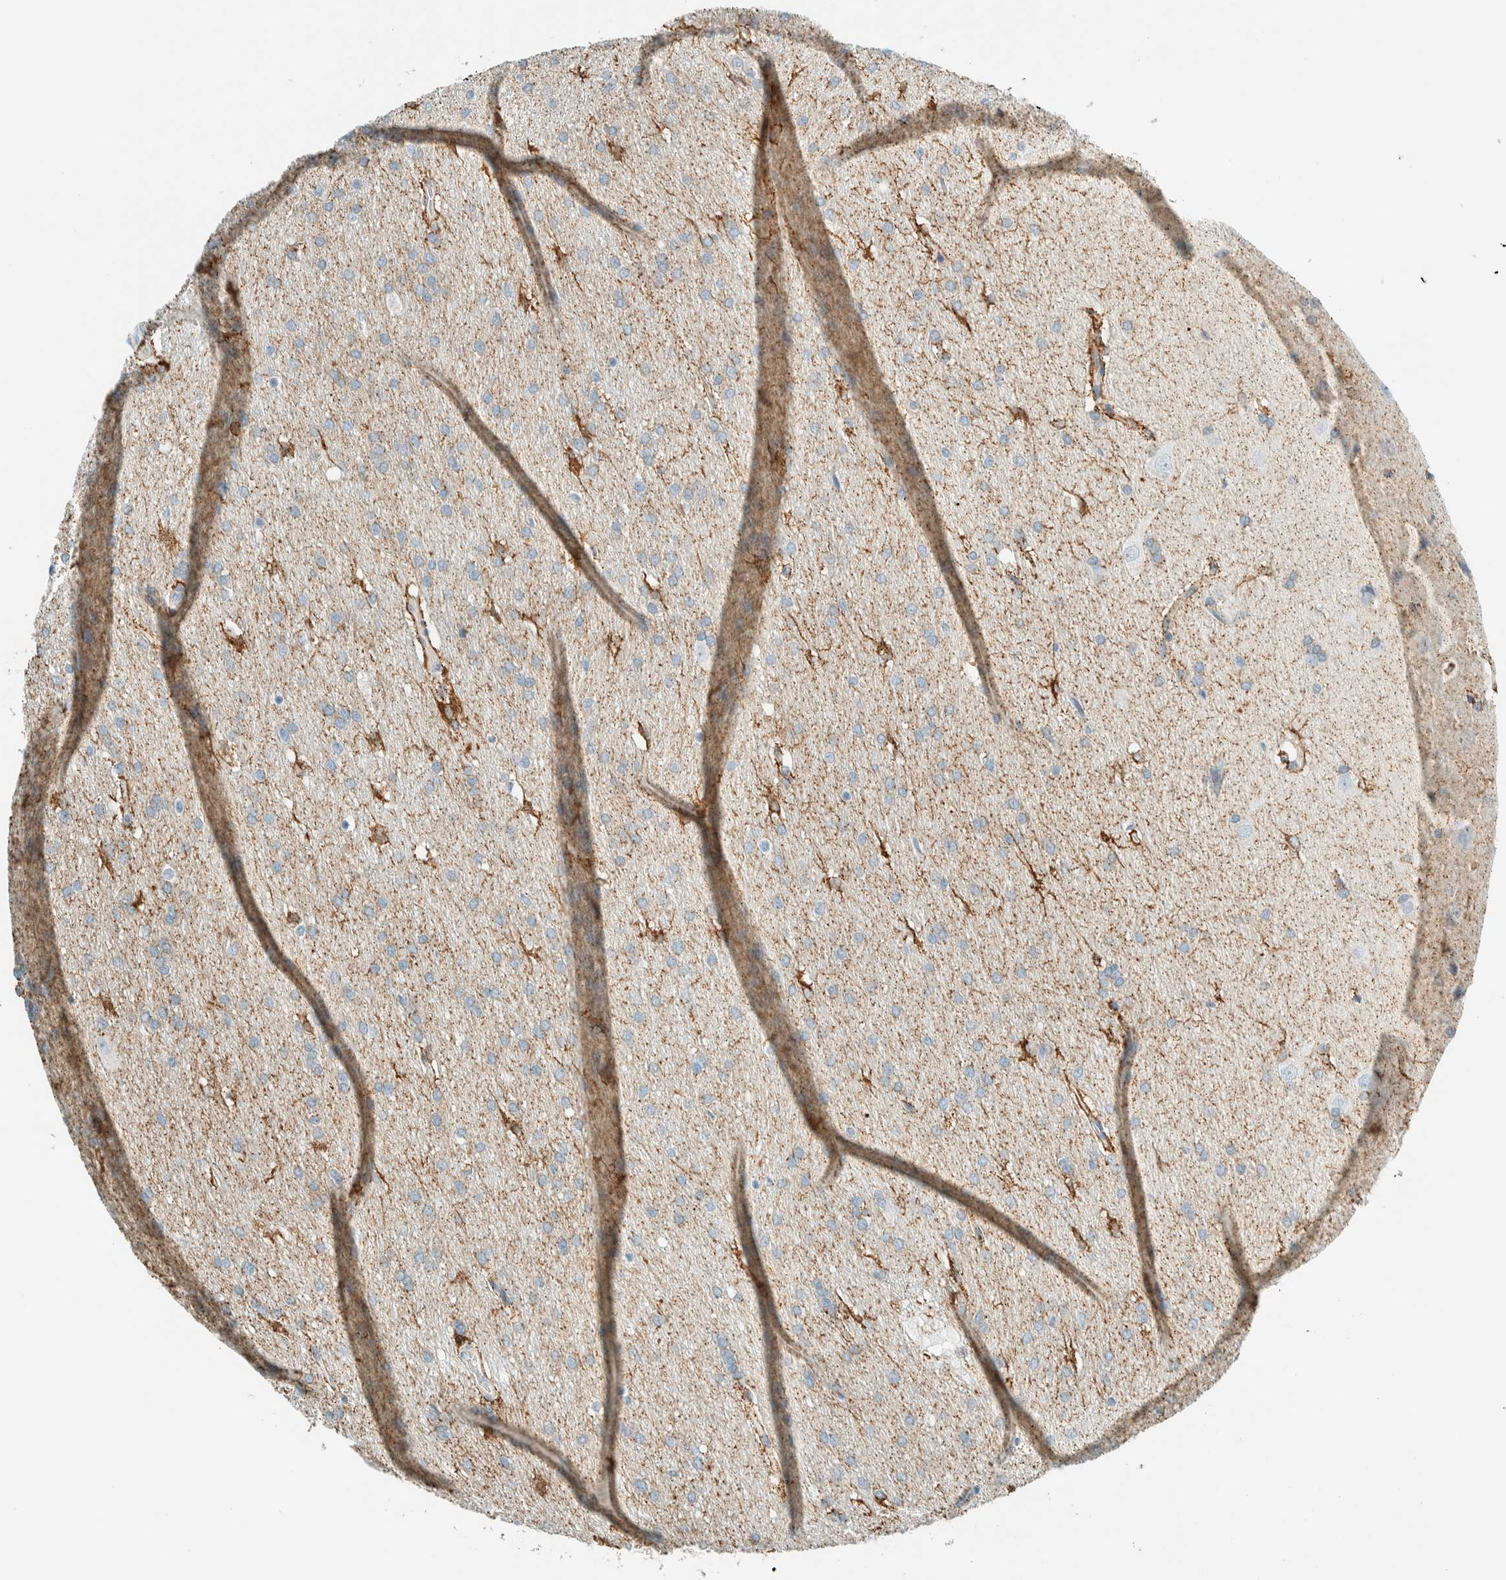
{"staining": {"intensity": "weak", "quantity": "<25%", "location": "cytoplasmic/membranous"}, "tissue": "glioma", "cell_type": "Tumor cells", "image_type": "cancer", "snomed": [{"axis": "morphology", "description": "Glioma, malignant, Low grade"}, {"axis": "topography", "description": "Brain"}], "caption": "Immunohistochemistry of human glioma reveals no staining in tumor cells.", "gene": "ALDH7A1", "patient": {"sex": "female", "age": 37}}